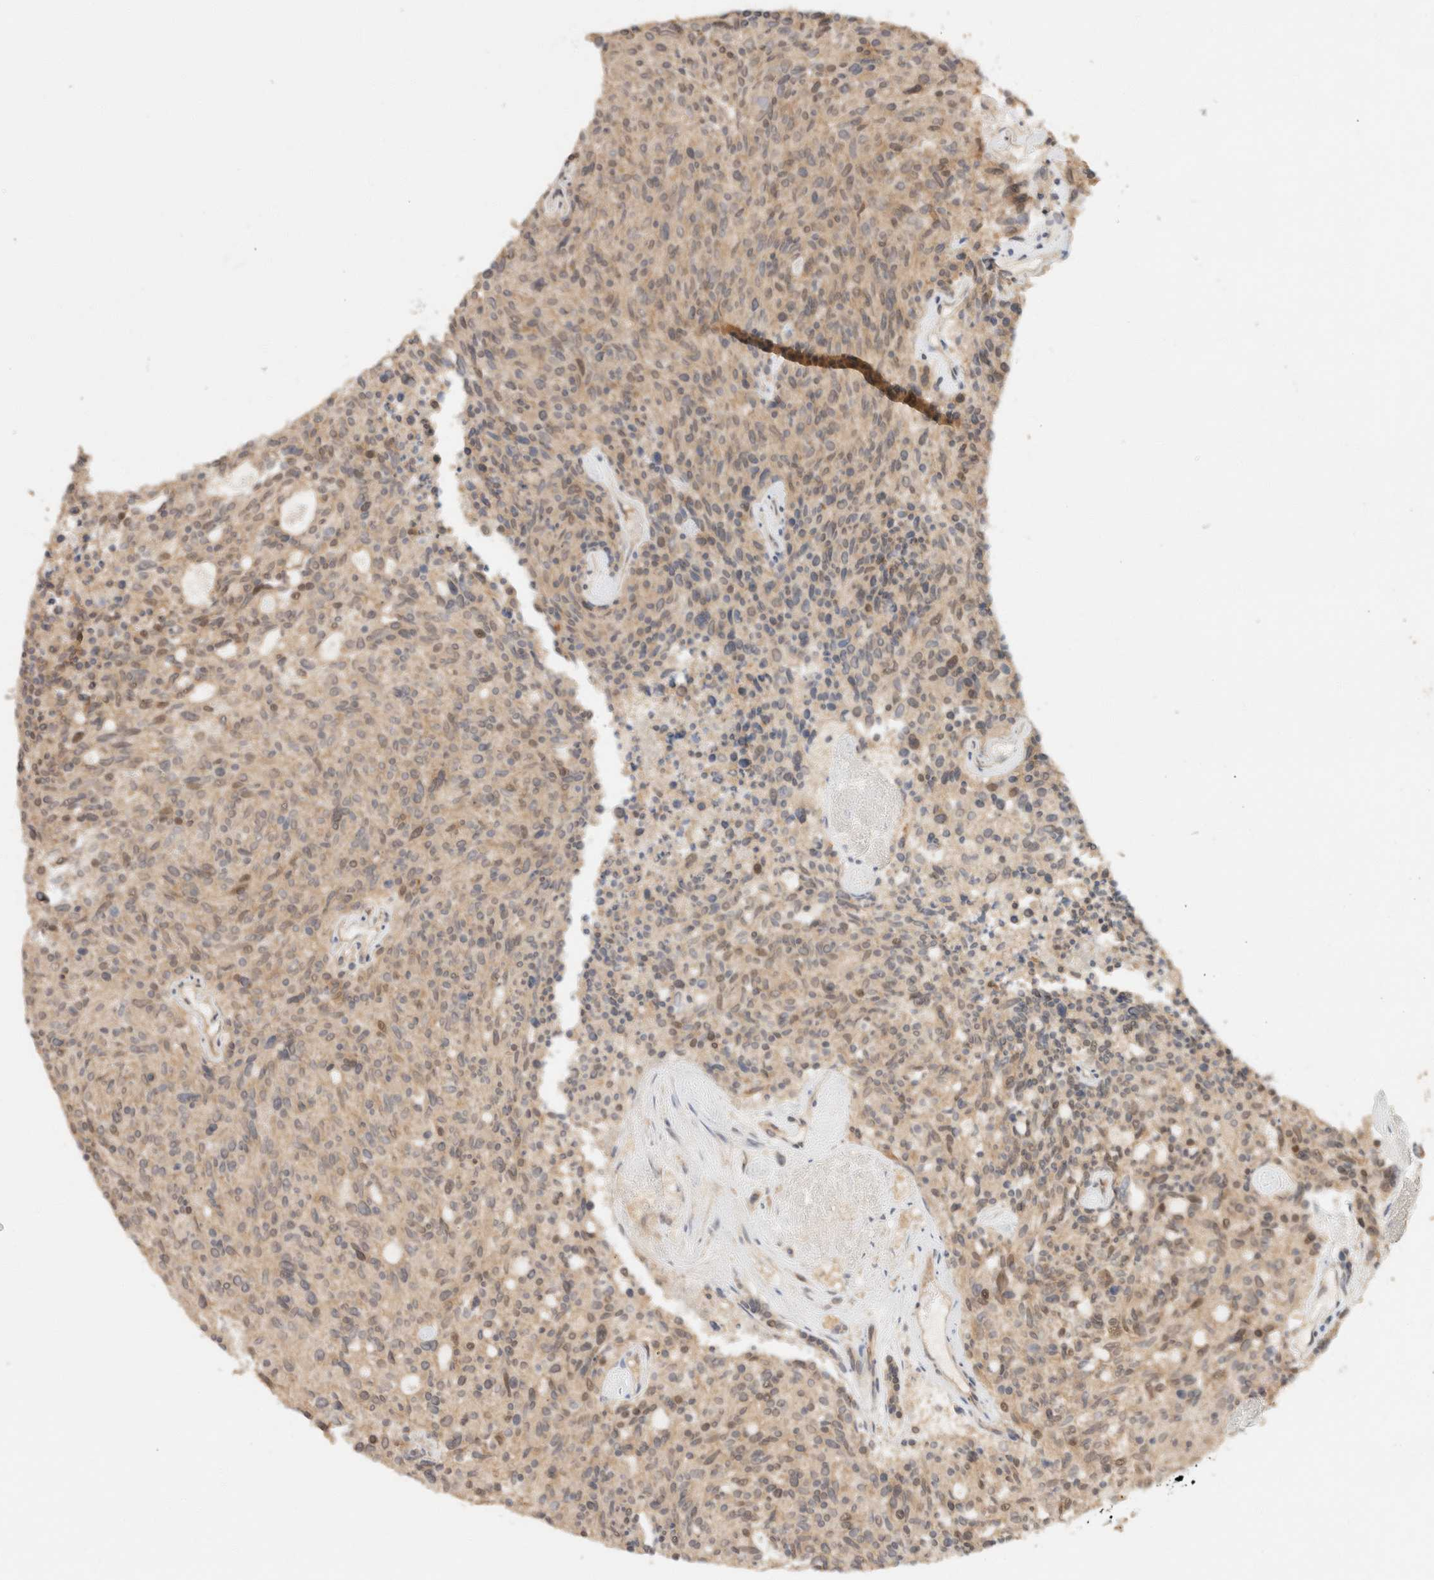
{"staining": {"intensity": "weak", "quantity": ">75%", "location": "cytoplasmic/membranous"}, "tissue": "carcinoid", "cell_type": "Tumor cells", "image_type": "cancer", "snomed": [{"axis": "morphology", "description": "Carcinoid, malignant, NOS"}, {"axis": "topography", "description": "Pancreas"}], "caption": "Immunohistochemistry (IHC) histopathology image of neoplastic tissue: carcinoid stained using immunohistochemistry (IHC) demonstrates low levels of weak protein expression localized specifically in the cytoplasmic/membranous of tumor cells, appearing as a cytoplasmic/membranous brown color.", "gene": "TACC1", "patient": {"sex": "female", "age": 54}}